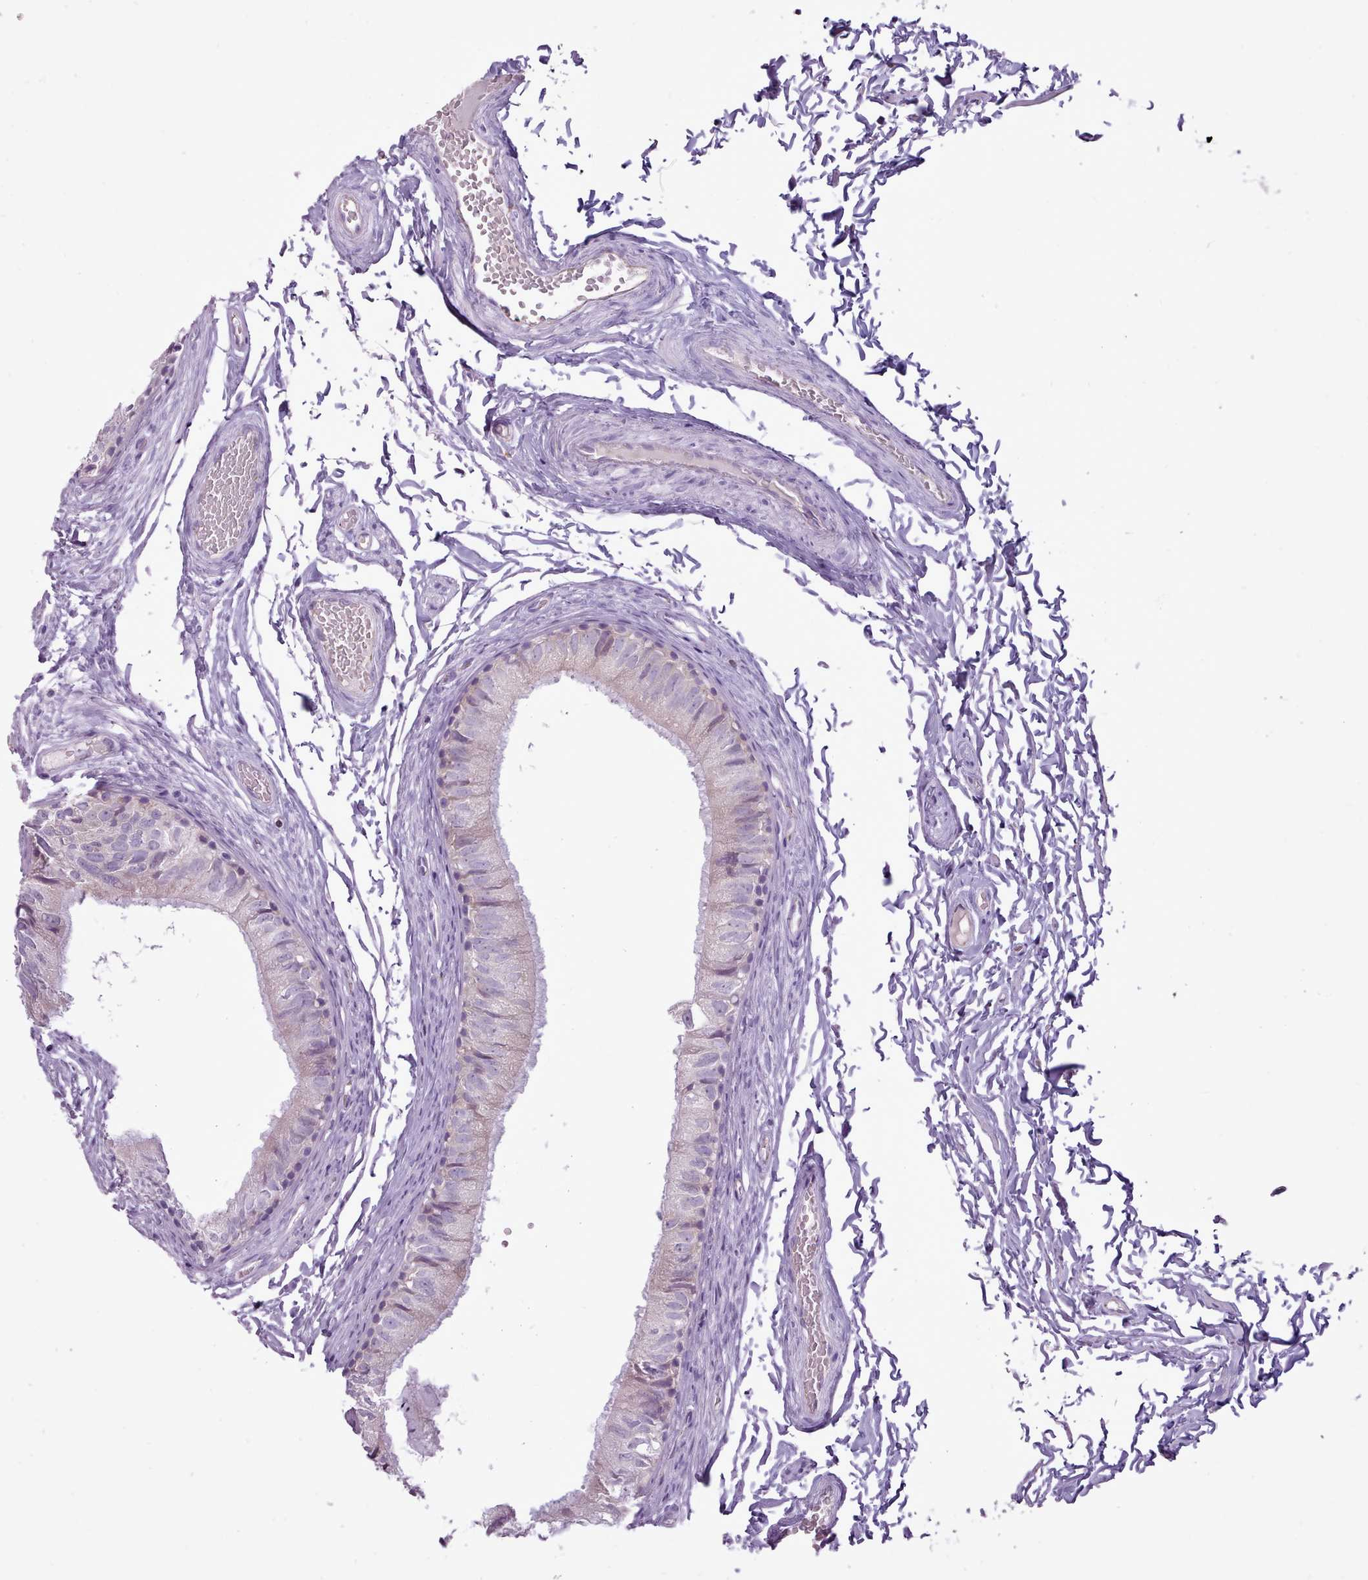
{"staining": {"intensity": "weak", "quantity": "<25%", "location": "cytoplasmic/membranous"}, "tissue": "epididymis", "cell_type": "Glandular cells", "image_type": "normal", "snomed": [{"axis": "morphology", "description": "Normal tissue, NOS"}, {"axis": "topography", "description": "Epididymis"}], "caption": "There is no significant staining in glandular cells of epididymis. The staining is performed using DAB (3,3'-diaminobenzidine) brown chromogen with nuclei counter-stained in using hematoxylin.", "gene": "ATRAID", "patient": {"sex": "male", "age": 37}}